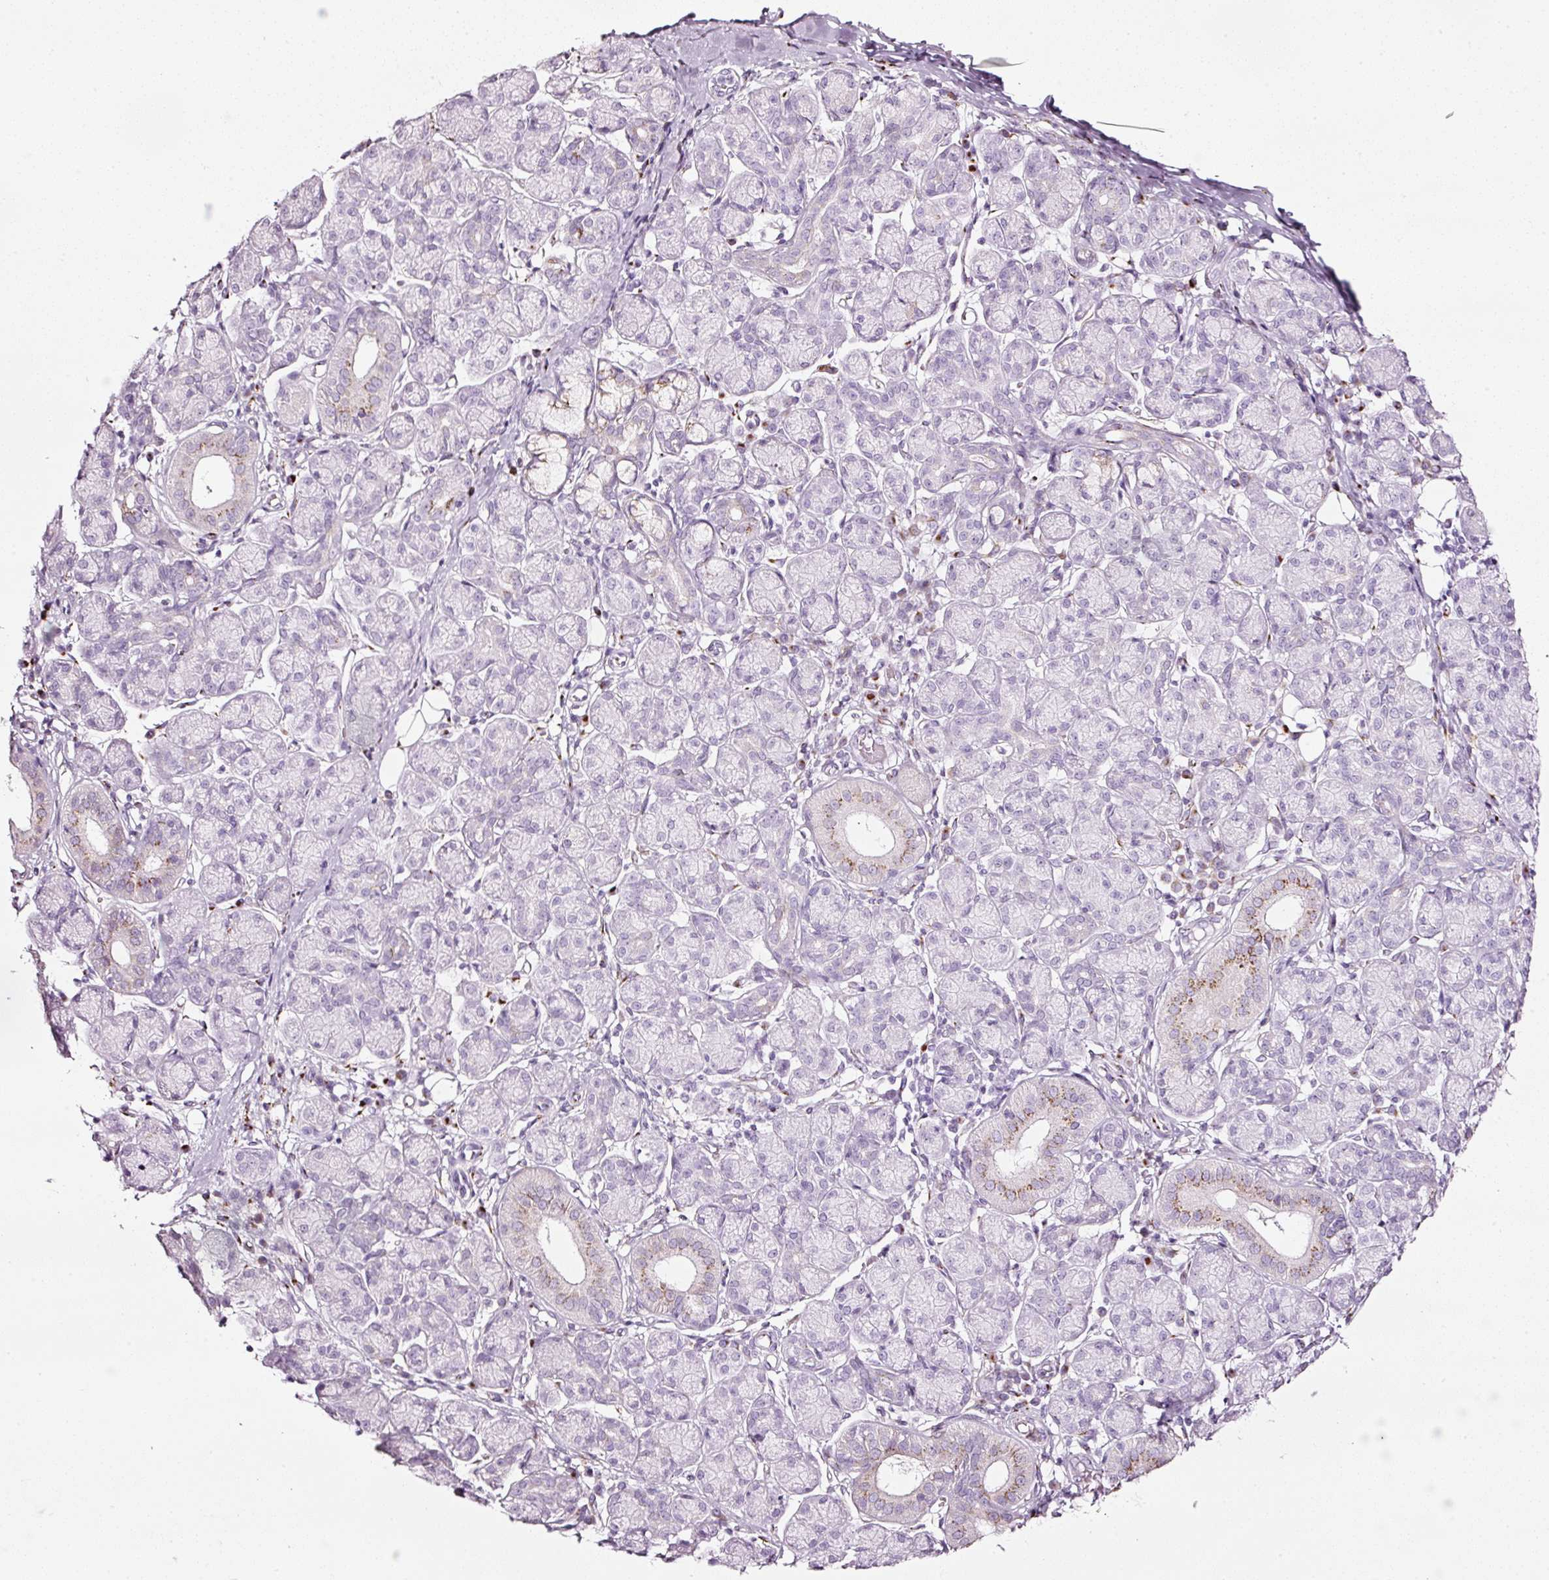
{"staining": {"intensity": "moderate", "quantity": "<25%", "location": "cytoplasmic/membranous"}, "tissue": "salivary gland", "cell_type": "Glandular cells", "image_type": "normal", "snomed": [{"axis": "morphology", "description": "Normal tissue, NOS"}, {"axis": "morphology", "description": "Inflammation, NOS"}, {"axis": "topography", "description": "Lymph node"}, {"axis": "topography", "description": "Salivary gland"}], "caption": "Immunohistochemistry (IHC) (DAB) staining of unremarkable human salivary gland displays moderate cytoplasmic/membranous protein expression in about <25% of glandular cells. Immunohistochemistry stains the protein of interest in brown and the nuclei are stained blue.", "gene": "SDF4", "patient": {"sex": "male", "age": 3}}